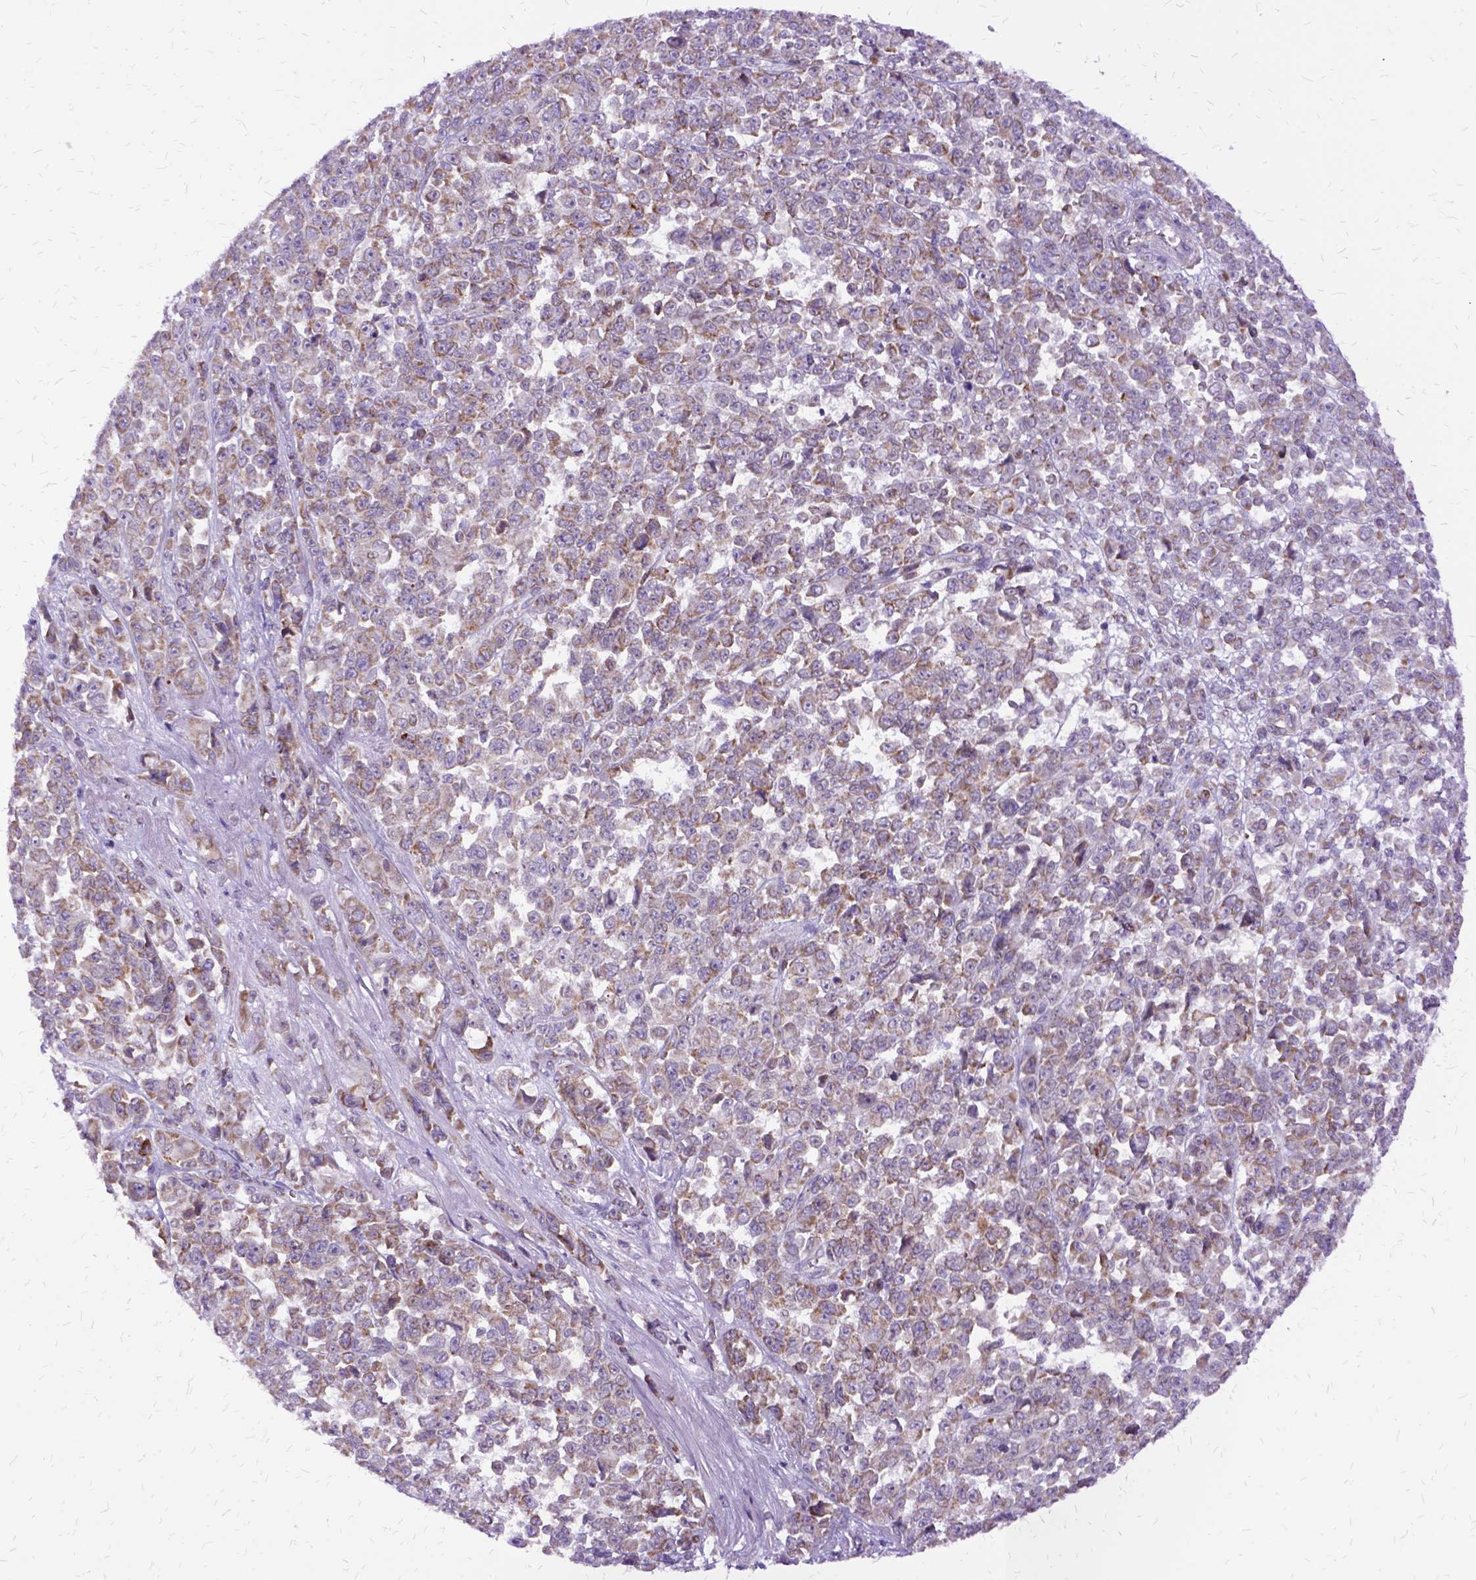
{"staining": {"intensity": "moderate", "quantity": ">75%", "location": "cytoplasmic/membranous"}, "tissue": "melanoma", "cell_type": "Tumor cells", "image_type": "cancer", "snomed": [{"axis": "morphology", "description": "Malignant melanoma, NOS"}, {"axis": "topography", "description": "Skin"}], "caption": "The image shows immunohistochemical staining of melanoma. There is moderate cytoplasmic/membranous expression is identified in approximately >75% of tumor cells.", "gene": "OXCT1", "patient": {"sex": "female", "age": 95}}